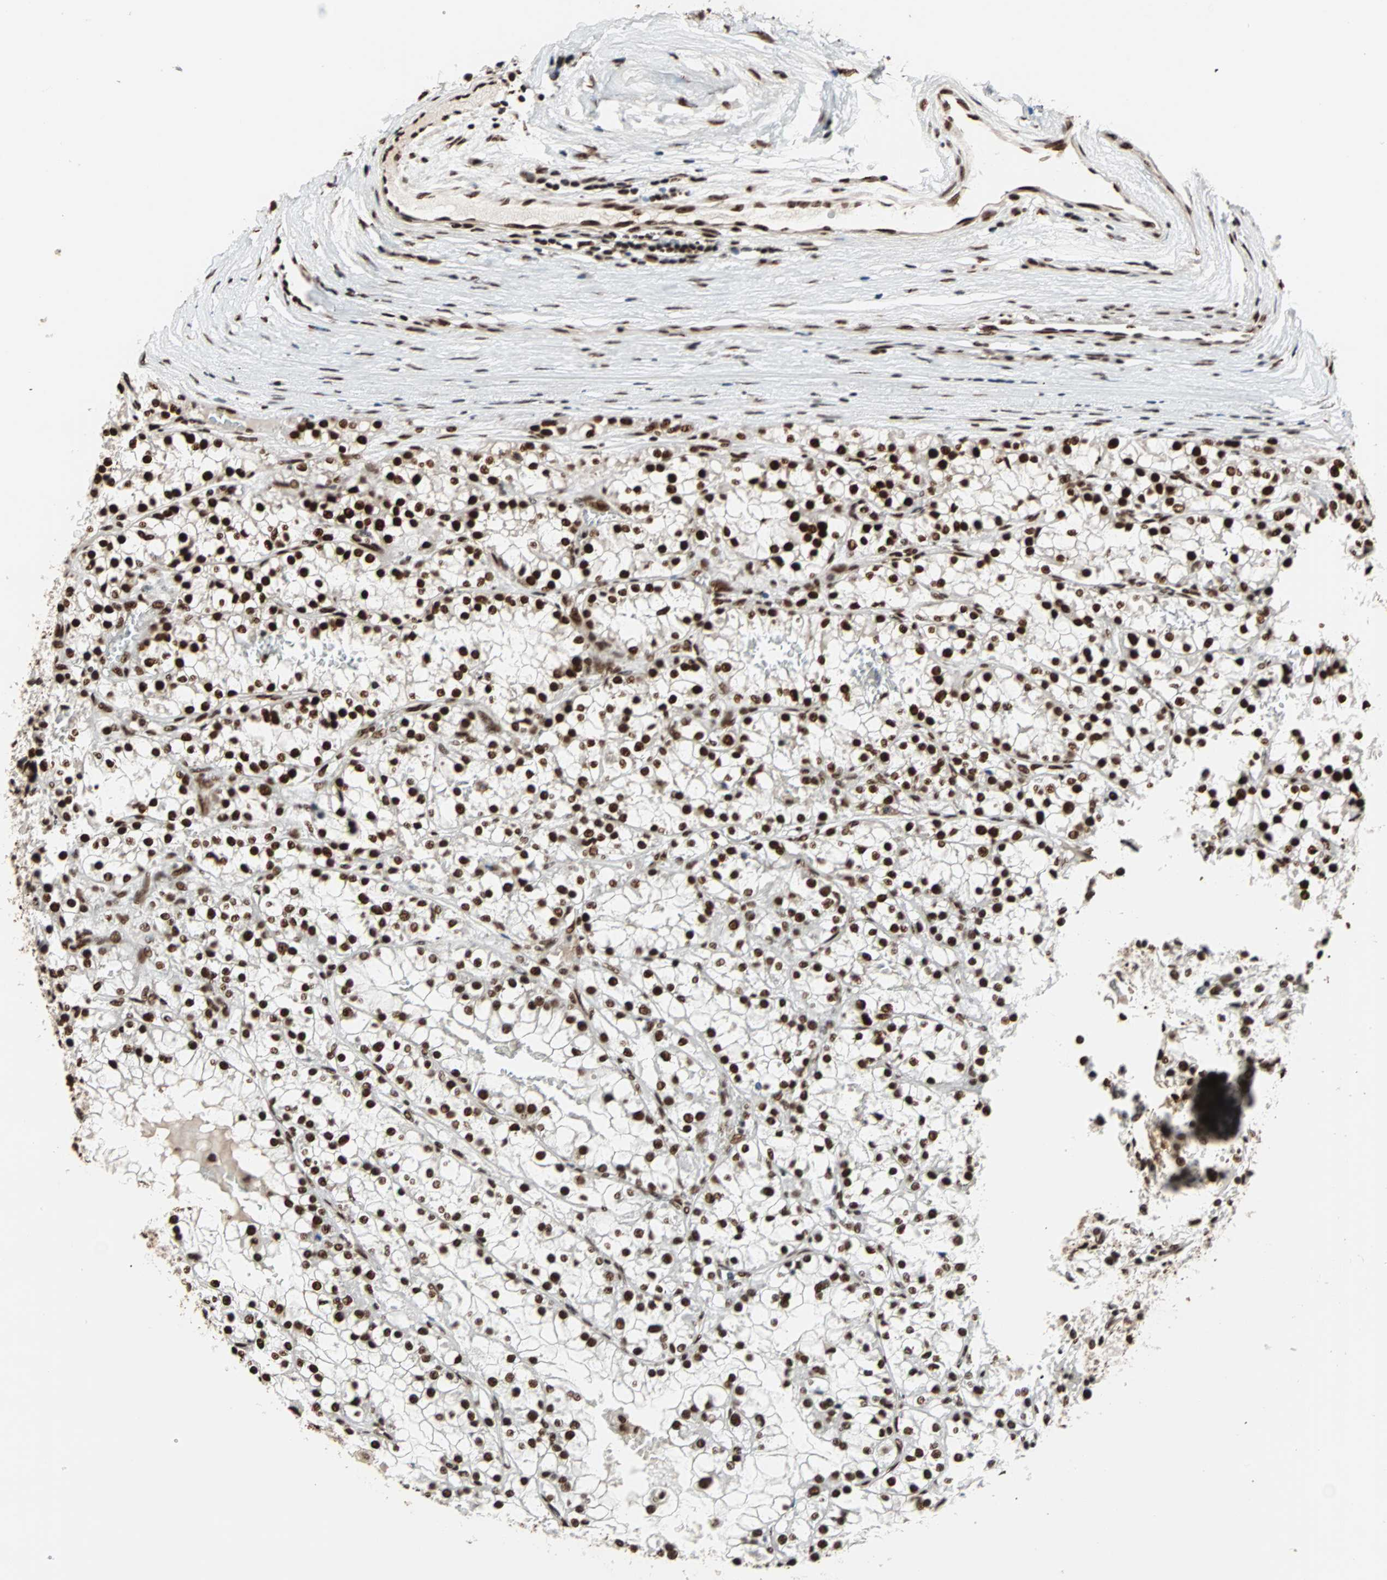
{"staining": {"intensity": "strong", "quantity": ">75%", "location": "nuclear"}, "tissue": "renal cancer", "cell_type": "Tumor cells", "image_type": "cancer", "snomed": [{"axis": "morphology", "description": "Adenocarcinoma, NOS"}, {"axis": "topography", "description": "Kidney"}], "caption": "IHC histopathology image of human adenocarcinoma (renal) stained for a protein (brown), which exhibits high levels of strong nuclear staining in about >75% of tumor cells.", "gene": "ILF2", "patient": {"sex": "female", "age": 52}}